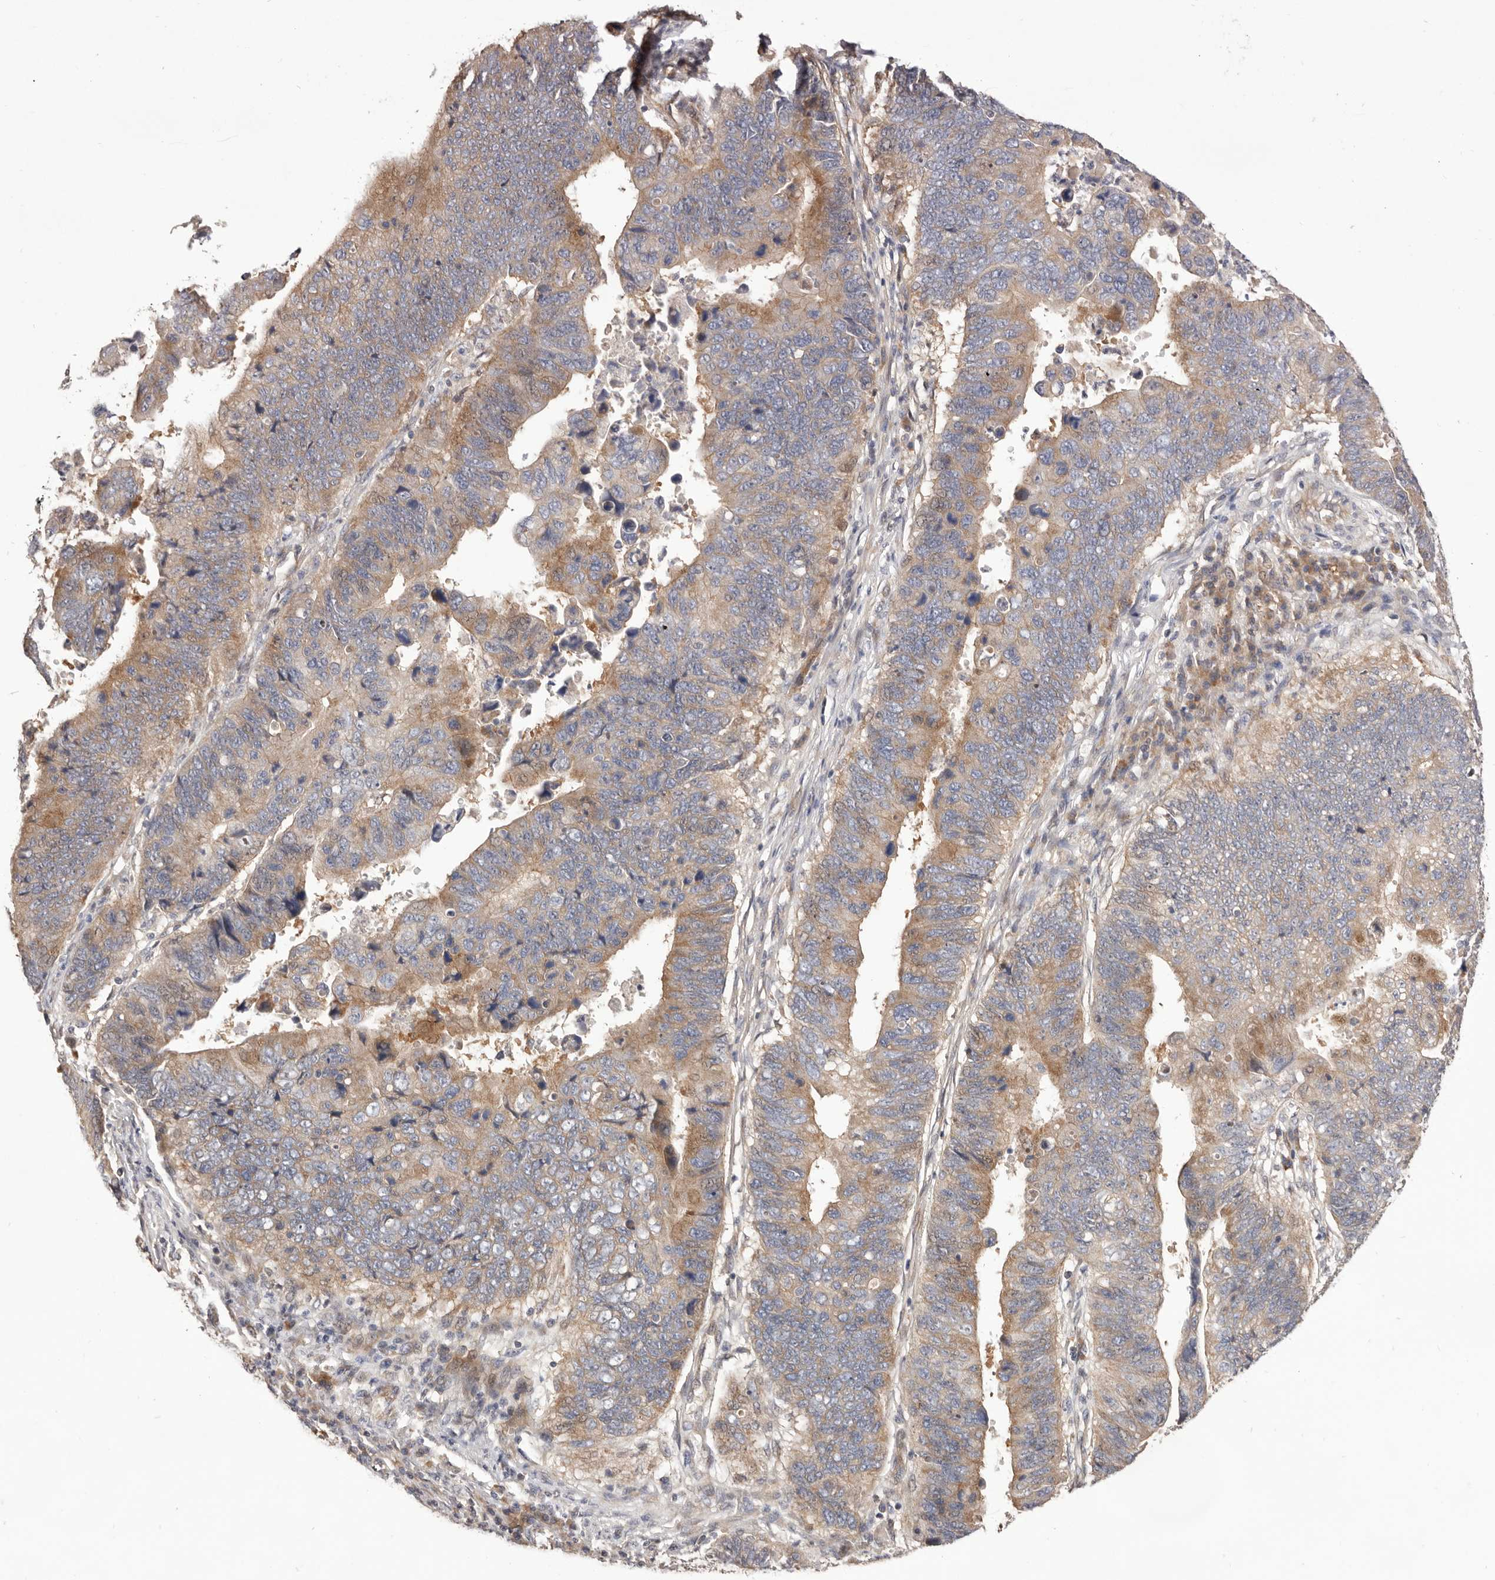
{"staining": {"intensity": "moderate", "quantity": ">75%", "location": "cytoplasmic/membranous"}, "tissue": "stomach cancer", "cell_type": "Tumor cells", "image_type": "cancer", "snomed": [{"axis": "morphology", "description": "Adenocarcinoma, NOS"}, {"axis": "topography", "description": "Stomach"}], "caption": "Stomach adenocarcinoma was stained to show a protein in brown. There is medium levels of moderate cytoplasmic/membranous positivity in approximately >75% of tumor cells.", "gene": "DOP1A", "patient": {"sex": "male", "age": 59}}